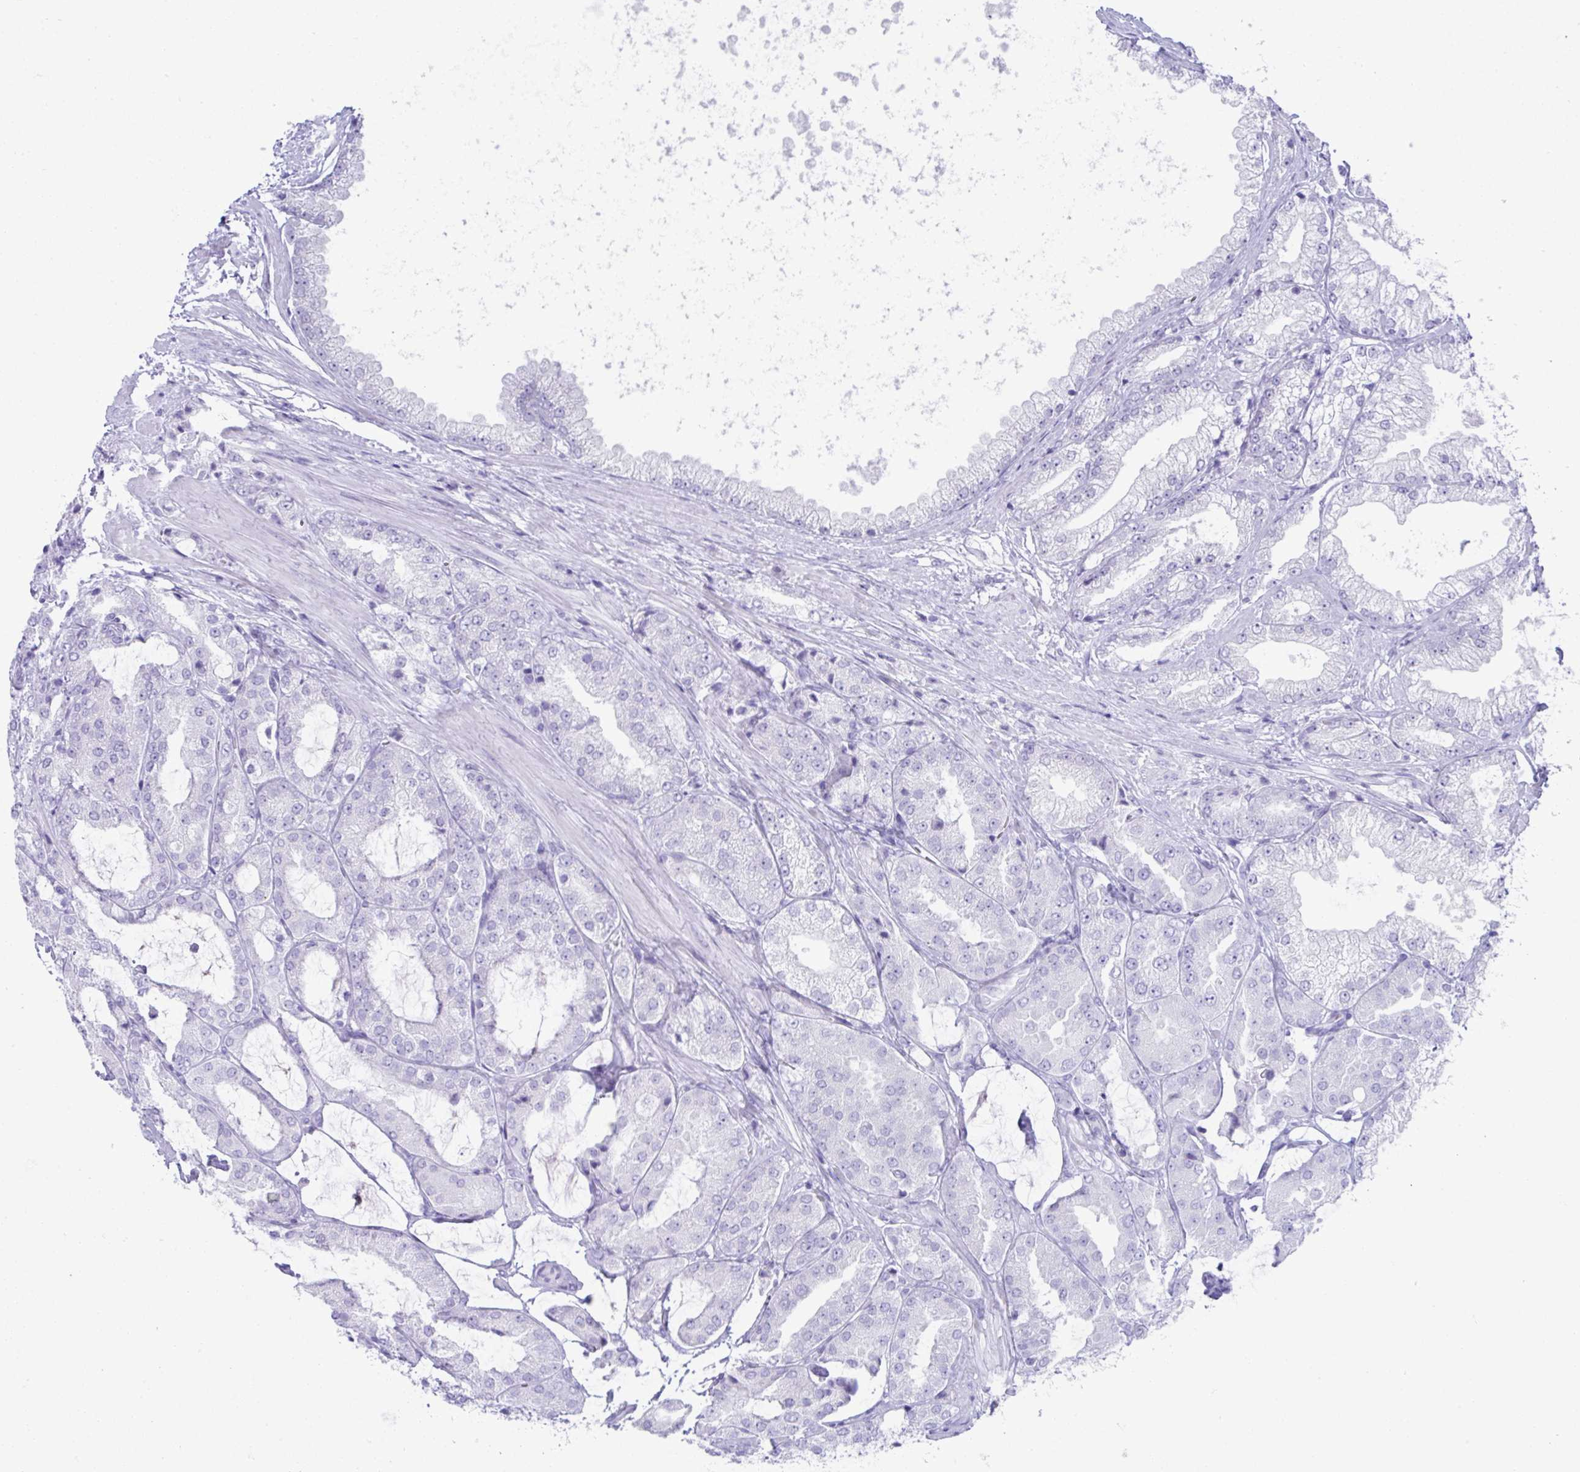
{"staining": {"intensity": "negative", "quantity": "none", "location": "none"}, "tissue": "prostate cancer", "cell_type": "Tumor cells", "image_type": "cancer", "snomed": [{"axis": "morphology", "description": "Adenocarcinoma, High grade"}, {"axis": "topography", "description": "Prostate"}], "caption": "This is a micrograph of immunohistochemistry (IHC) staining of prostate cancer, which shows no positivity in tumor cells. (DAB IHC, high magnification).", "gene": "PSCA", "patient": {"sex": "male", "age": 68}}